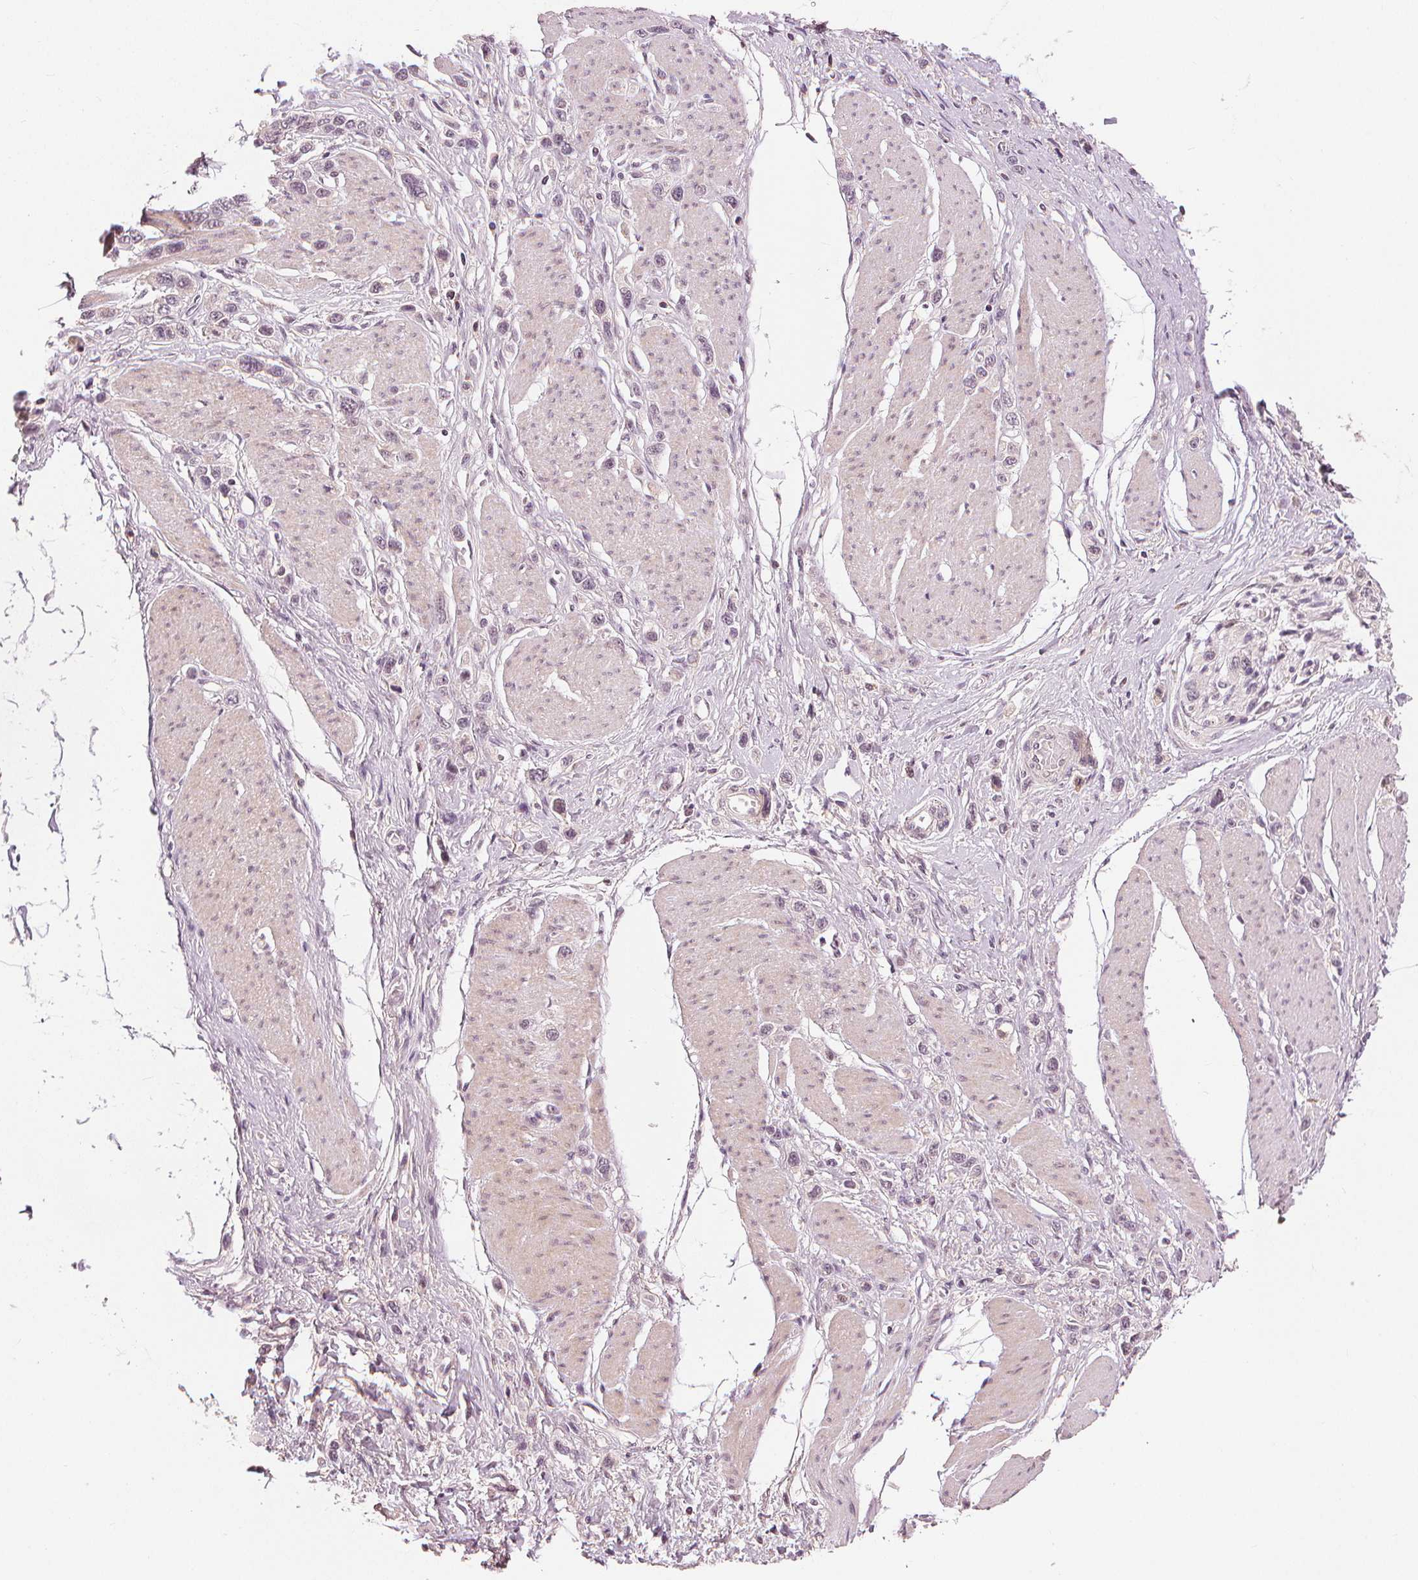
{"staining": {"intensity": "negative", "quantity": "none", "location": "none"}, "tissue": "stomach cancer", "cell_type": "Tumor cells", "image_type": "cancer", "snomed": [{"axis": "morphology", "description": "Adenocarcinoma, NOS"}, {"axis": "topography", "description": "Stomach"}], "caption": "This is a image of immunohistochemistry (IHC) staining of stomach cancer, which shows no positivity in tumor cells. (DAB IHC, high magnification).", "gene": "SLC34A1", "patient": {"sex": "female", "age": 65}}